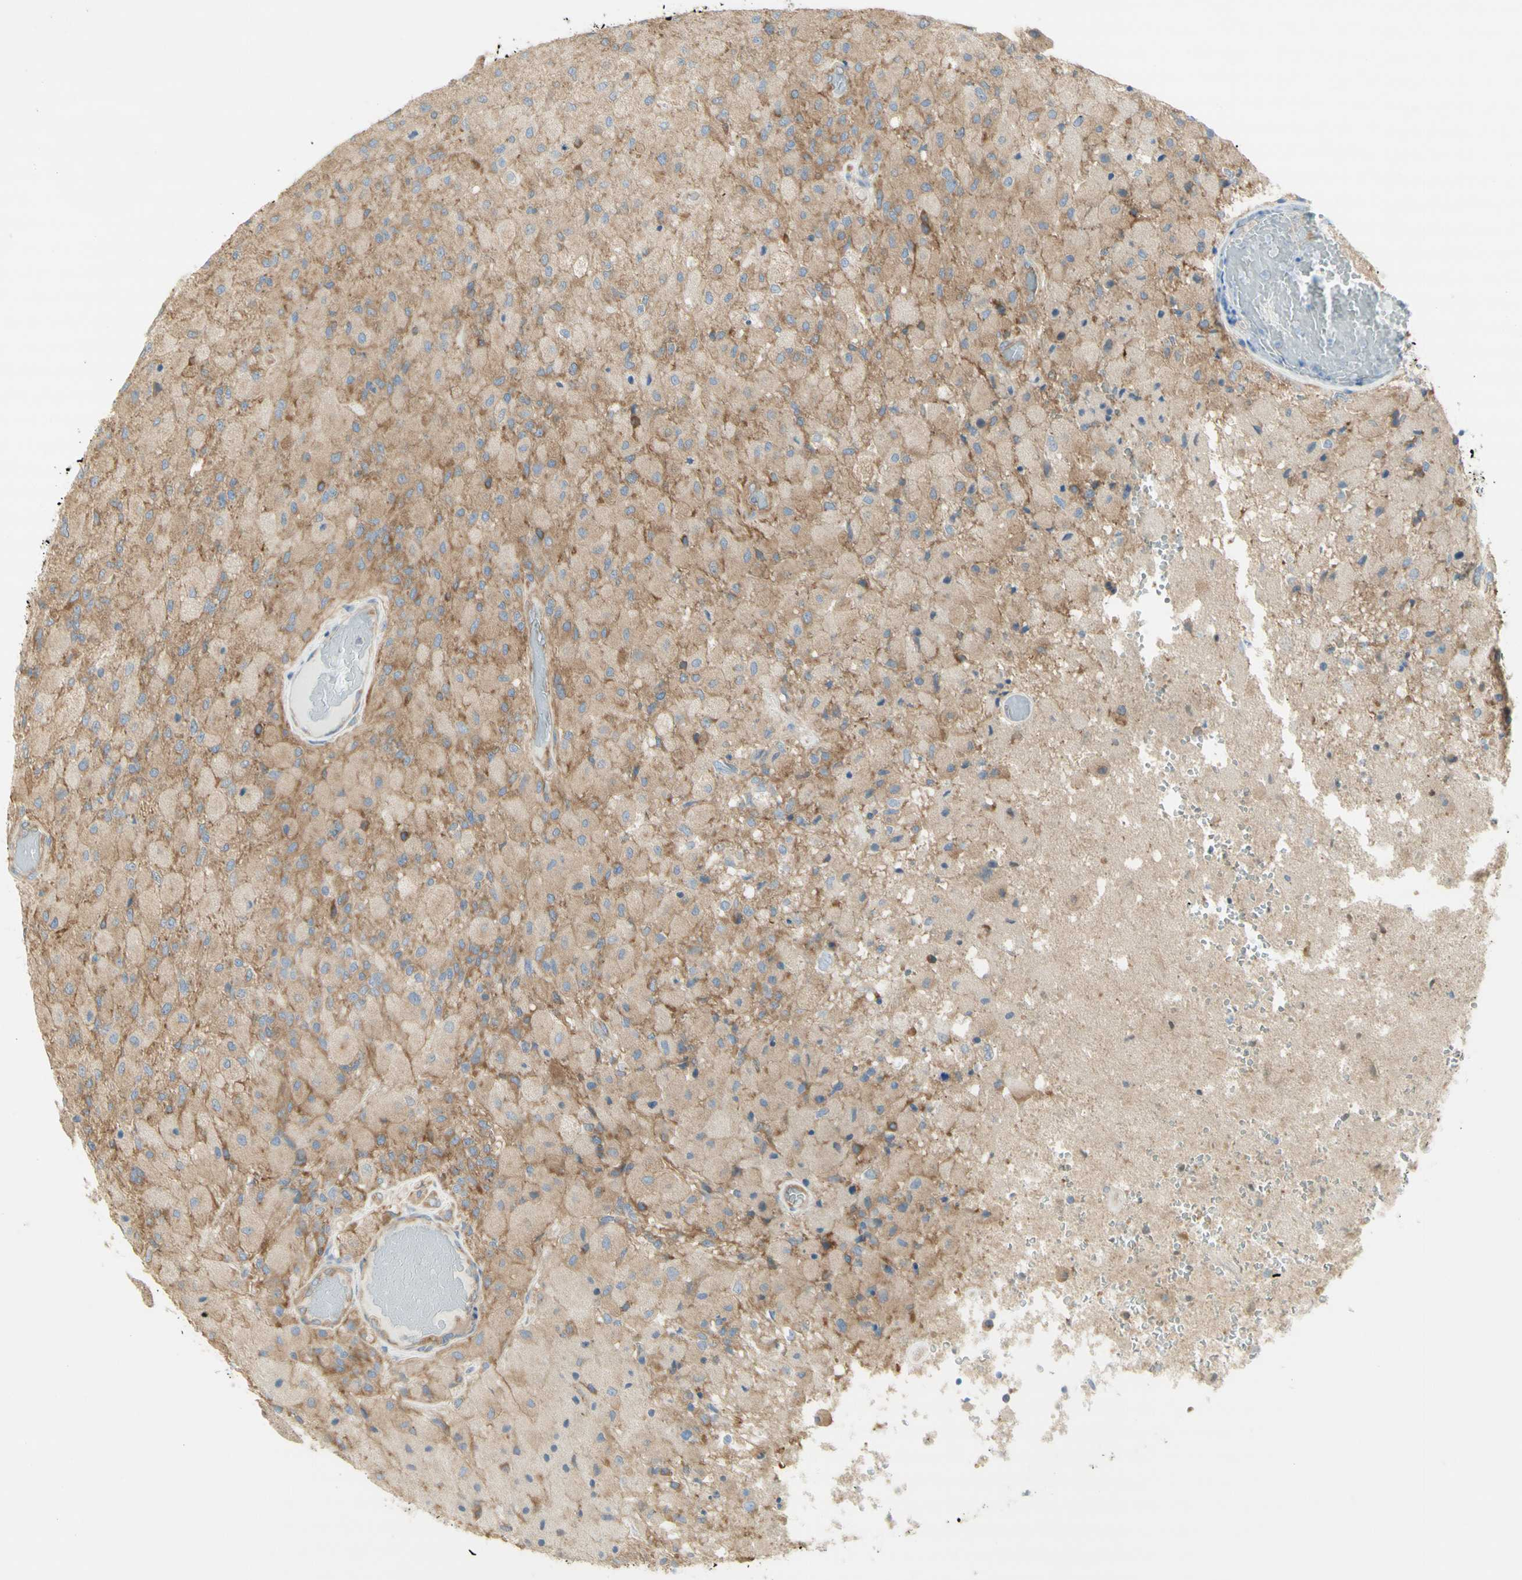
{"staining": {"intensity": "weak", "quantity": ">75%", "location": "cytoplasmic/membranous"}, "tissue": "glioma", "cell_type": "Tumor cells", "image_type": "cancer", "snomed": [{"axis": "morphology", "description": "Normal tissue, NOS"}, {"axis": "morphology", "description": "Glioma, malignant, High grade"}, {"axis": "topography", "description": "Cerebral cortex"}], "caption": "Immunohistochemistry (IHC) of glioma displays low levels of weak cytoplasmic/membranous staining in approximately >75% of tumor cells. Nuclei are stained in blue.", "gene": "DYNC1H1", "patient": {"sex": "male", "age": 77}}